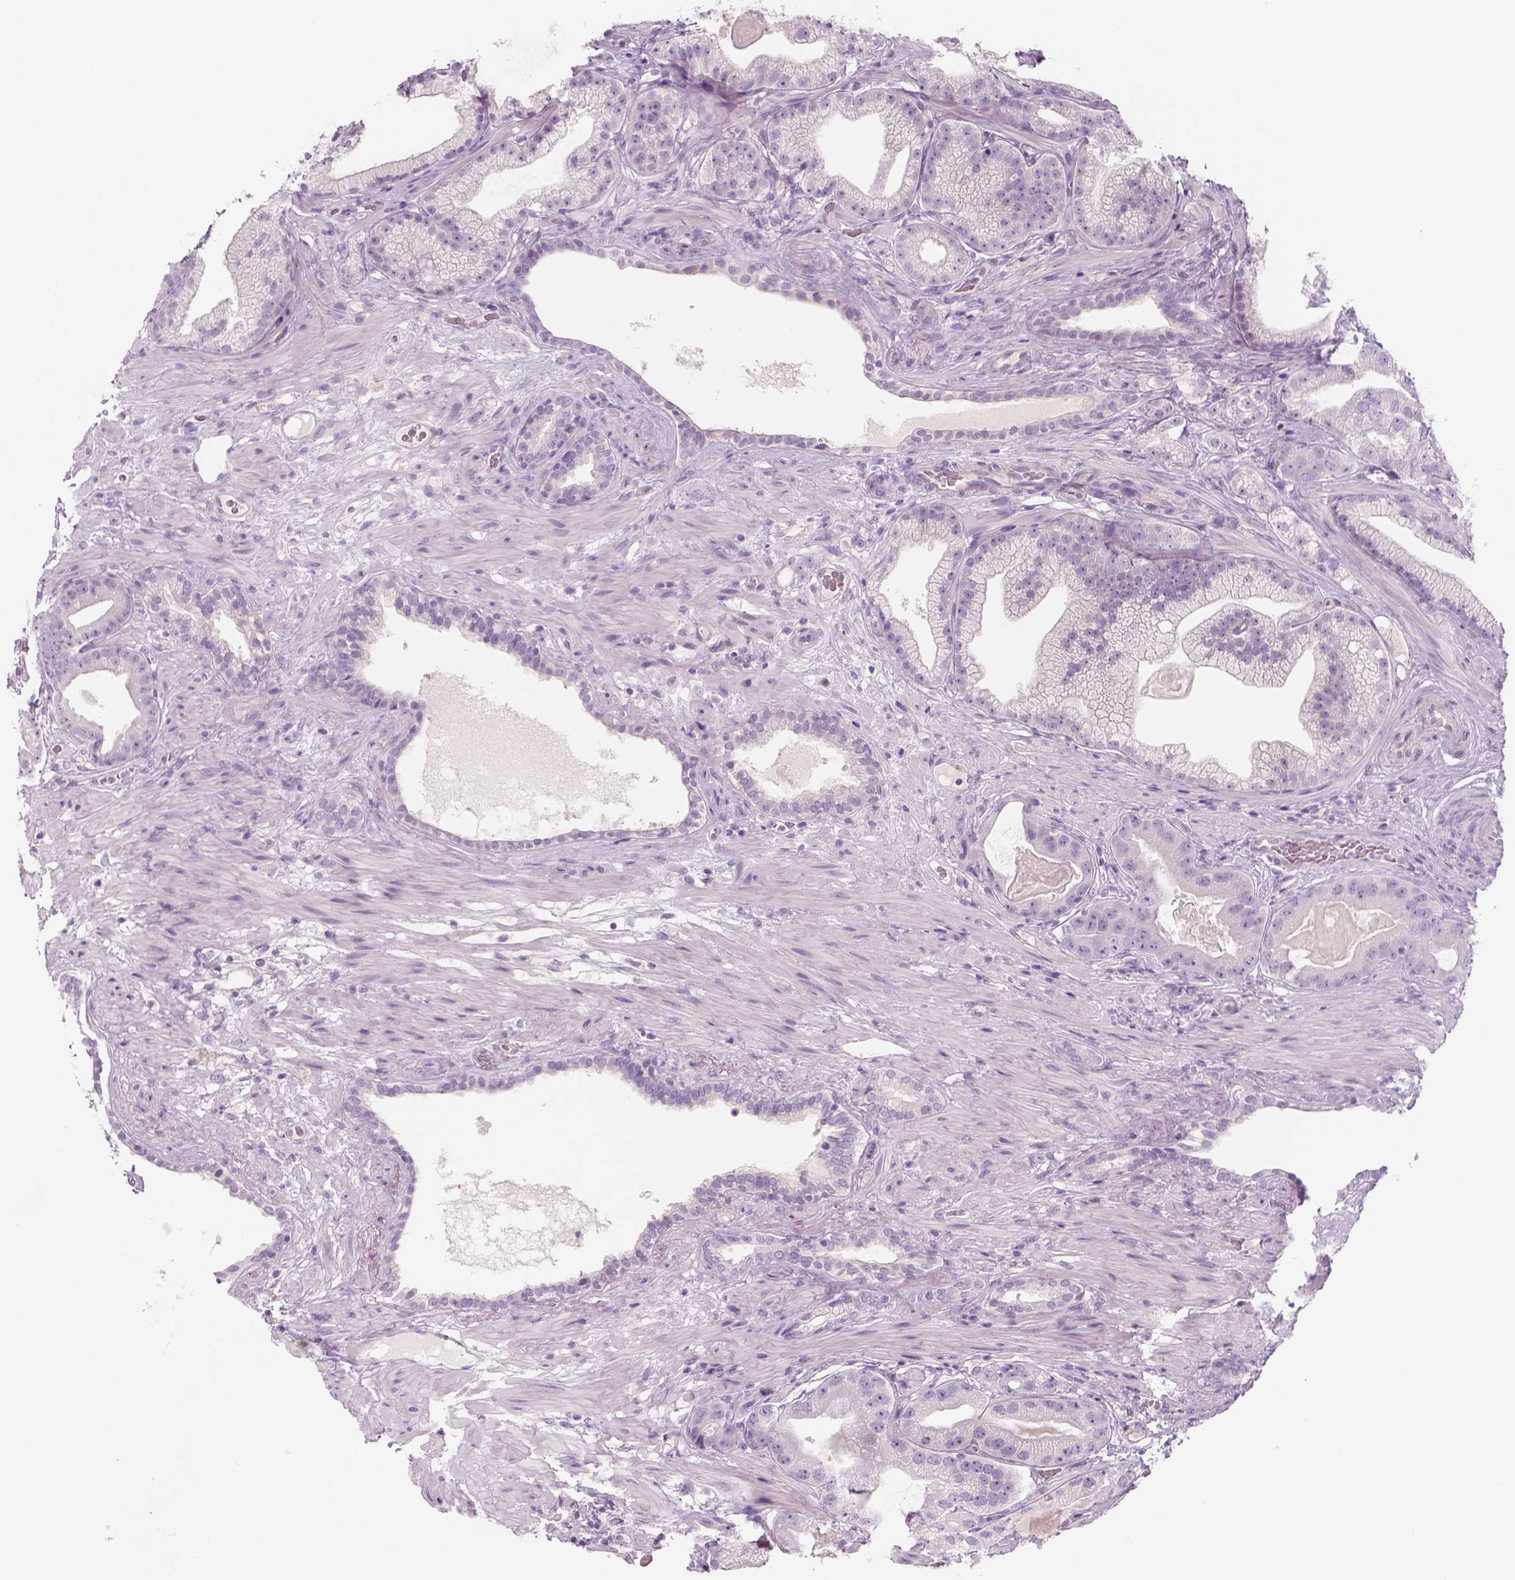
{"staining": {"intensity": "negative", "quantity": "none", "location": "none"}, "tissue": "prostate cancer", "cell_type": "Tumor cells", "image_type": "cancer", "snomed": [{"axis": "morphology", "description": "Adenocarcinoma, Low grade"}, {"axis": "topography", "description": "Prostate"}], "caption": "Human prostate cancer stained for a protein using immunohistochemistry reveals no positivity in tumor cells.", "gene": "KRT25", "patient": {"sex": "male", "age": 57}}